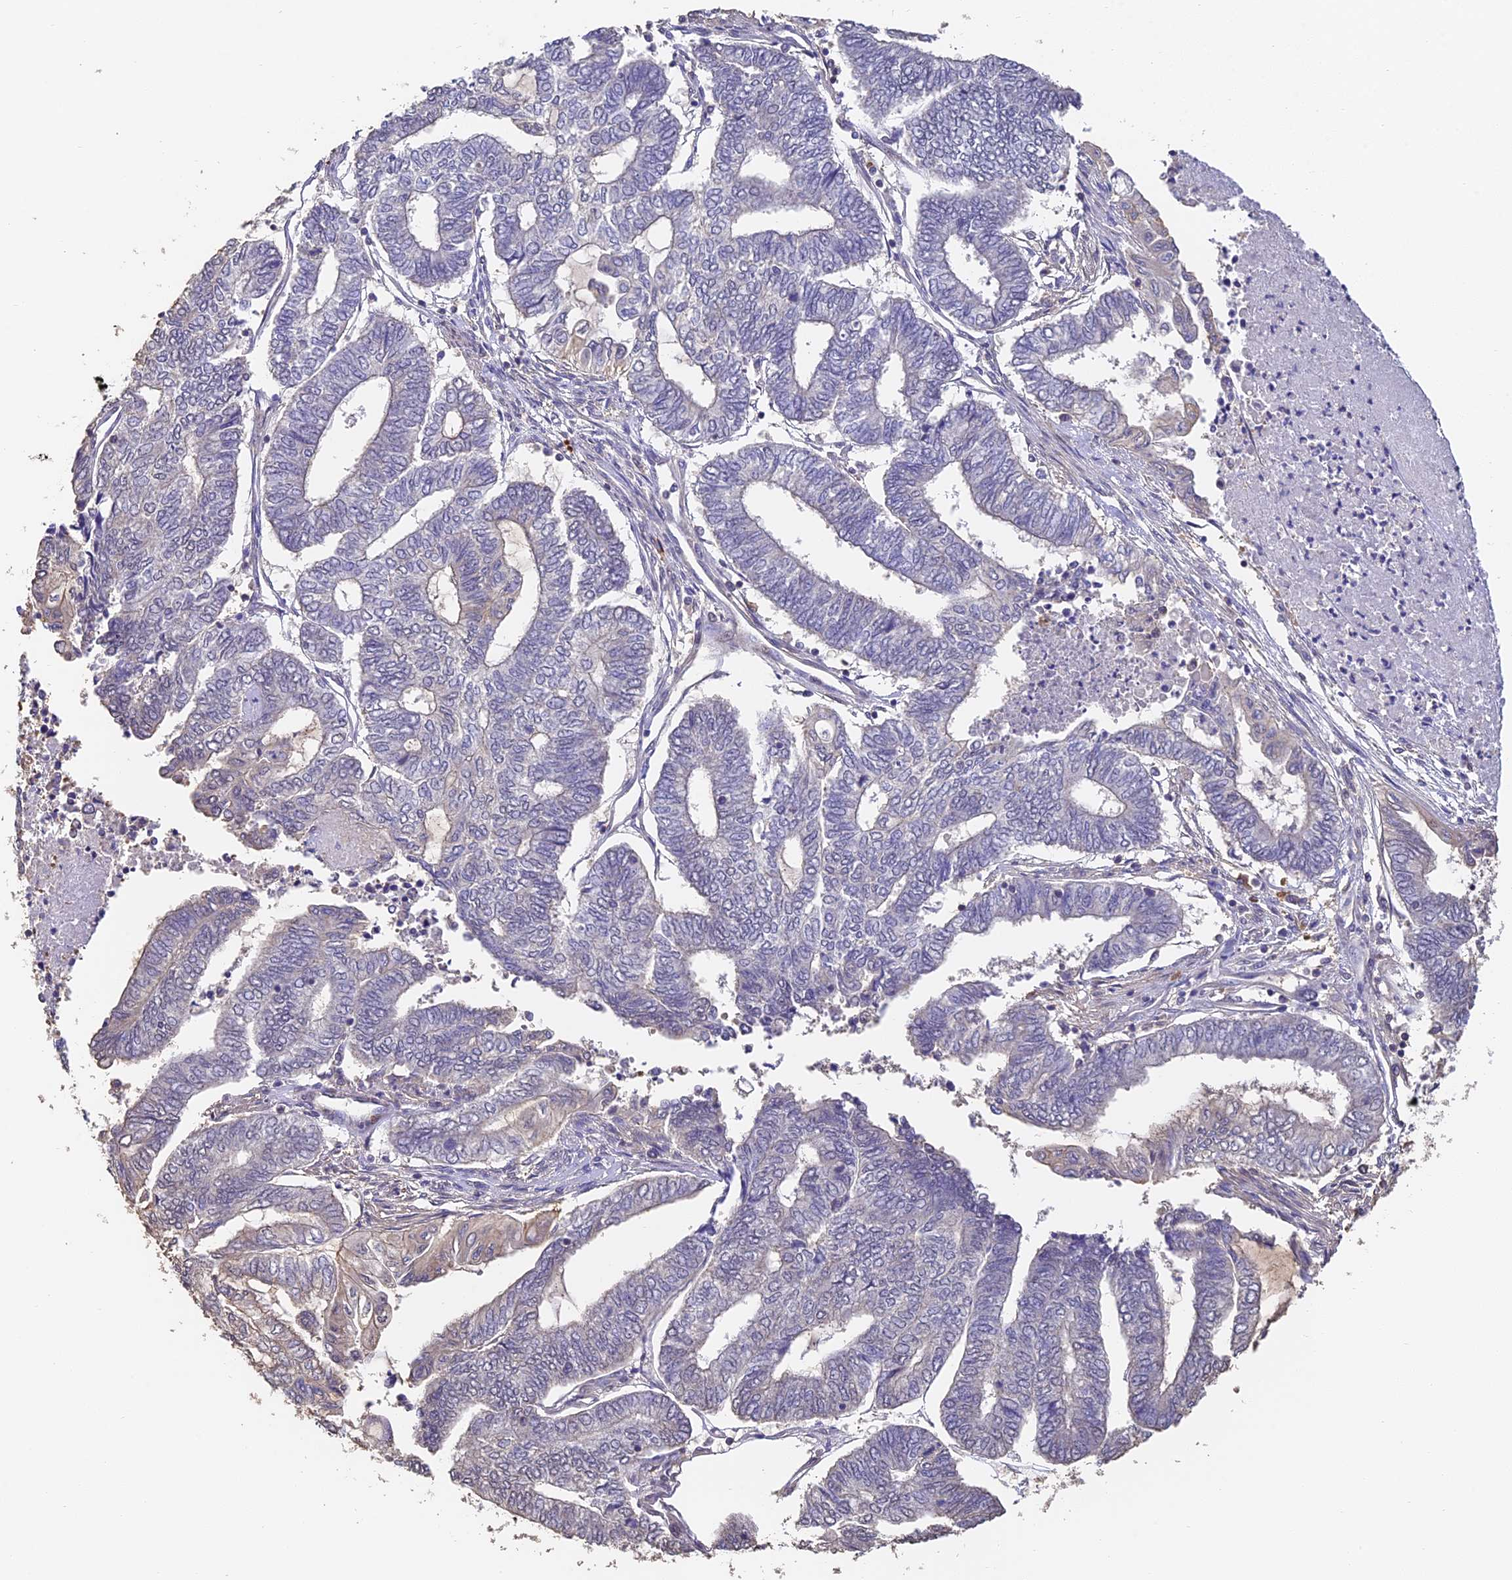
{"staining": {"intensity": "weak", "quantity": "<25%", "location": "cytoplasmic/membranous"}, "tissue": "endometrial cancer", "cell_type": "Tumor cells", "image_type": "cancer", "snomed": [{"axis": "morphology", "description": "Adenocarcinoma, NOS"}, {"axis": "topography", "description": "Uterus"}, {"axis": "topography", "description": "Endometrium"}], "caption": "Endometrial cancer (adenocarcinoma) was stained to show a protein in brown. There is no significant expression in tumor cells.", "gene": "SLC11A1", "patient": {"sex": "female", "age": 70}}